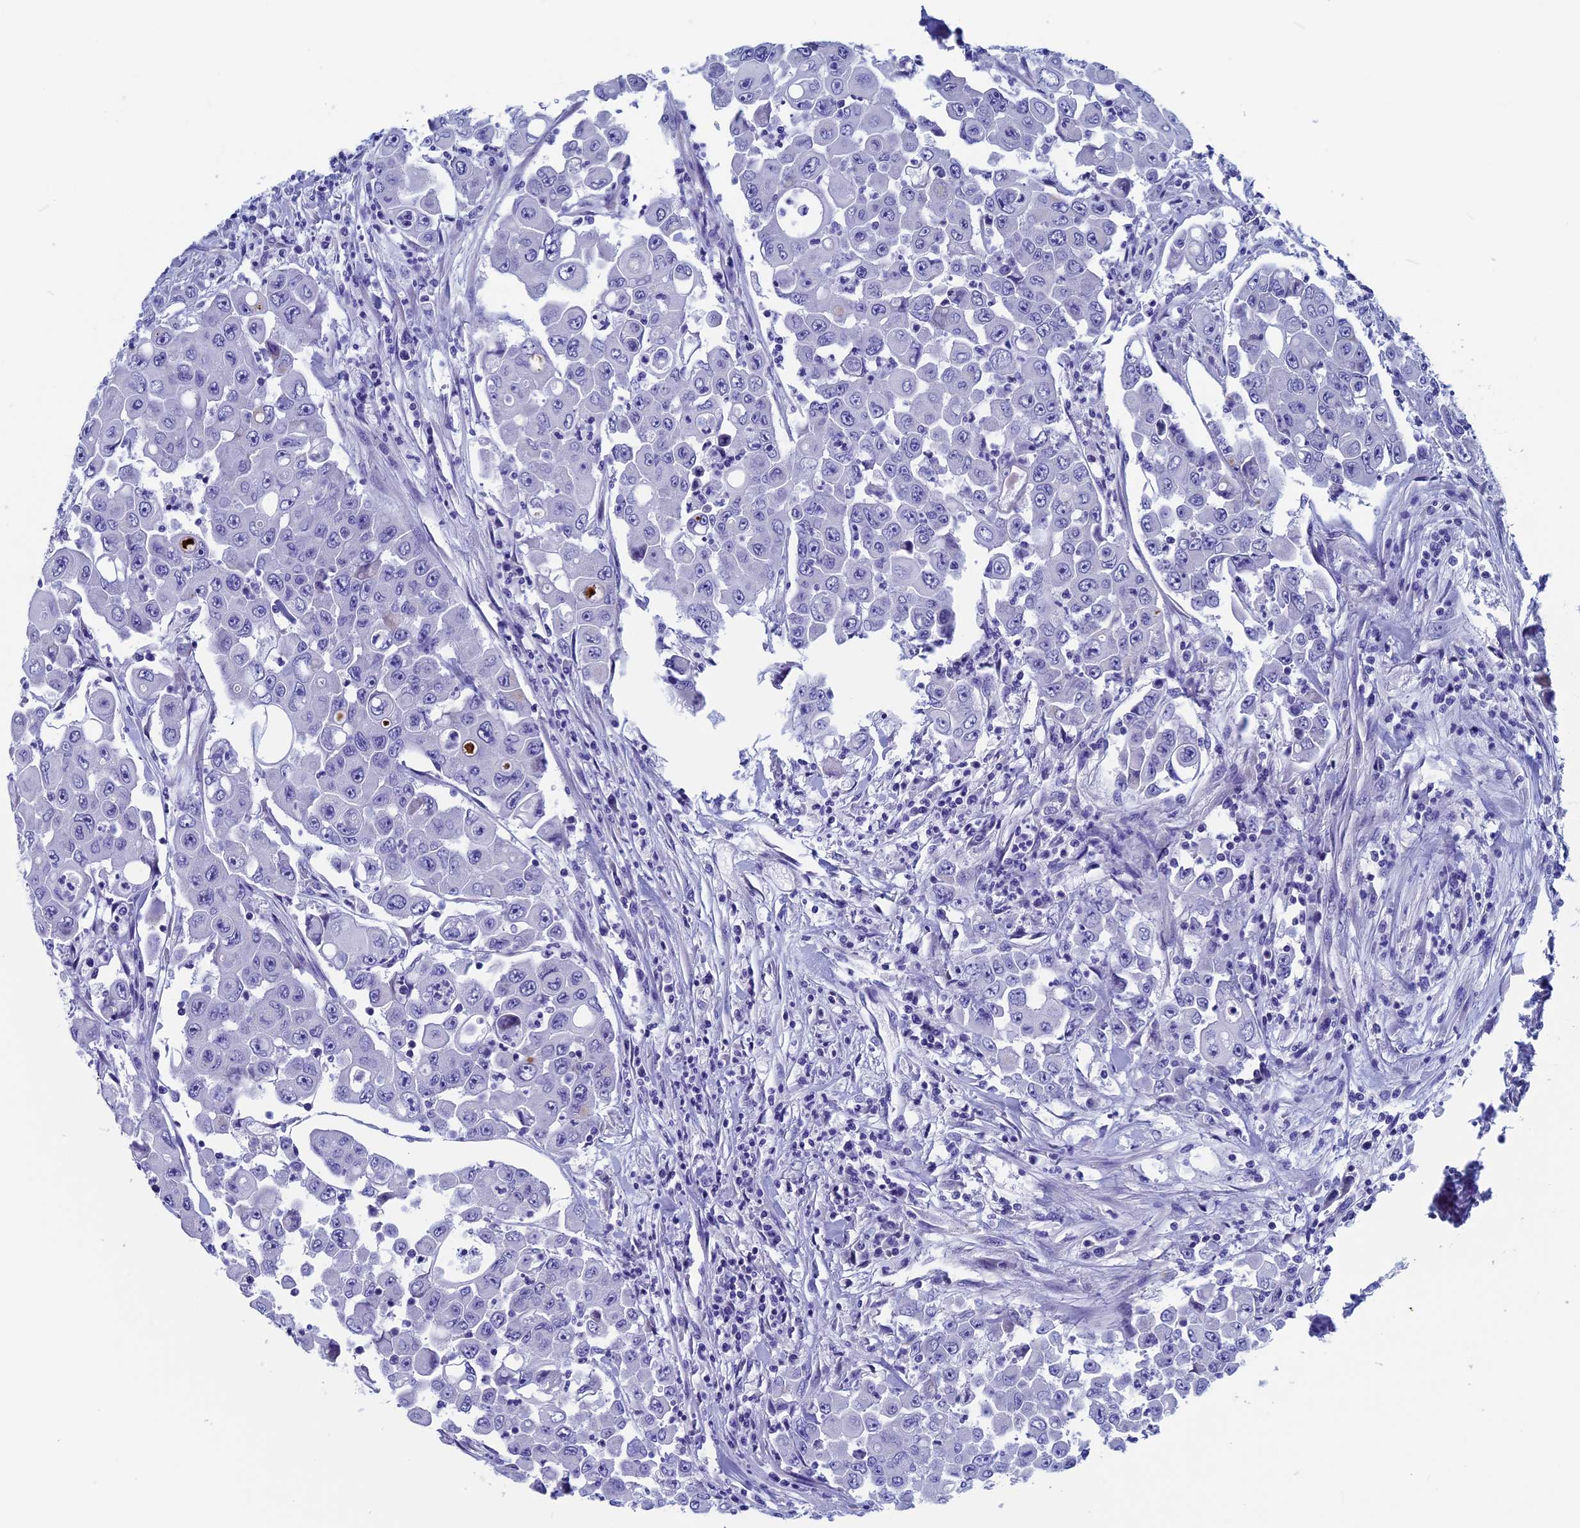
{"staining": {"intensity": "negative", "quantity": "none", "location": "none"}, "tissue": "colorectal cancer", "cell_type": "Tumor cells", "image_type": "cancer", "snomed": [{"axis": "morphology", "description": "Adenocarcinoma, NOS"}, {"axis": "topography", "description": "Colon"}], "caption": "The immunohistochemistry image has no significant expression in tumor cells of colorectal adenocarcinoma tissue.", "gene": "SEPTIN1", "patient": {"sex": "male", "age": 51}}